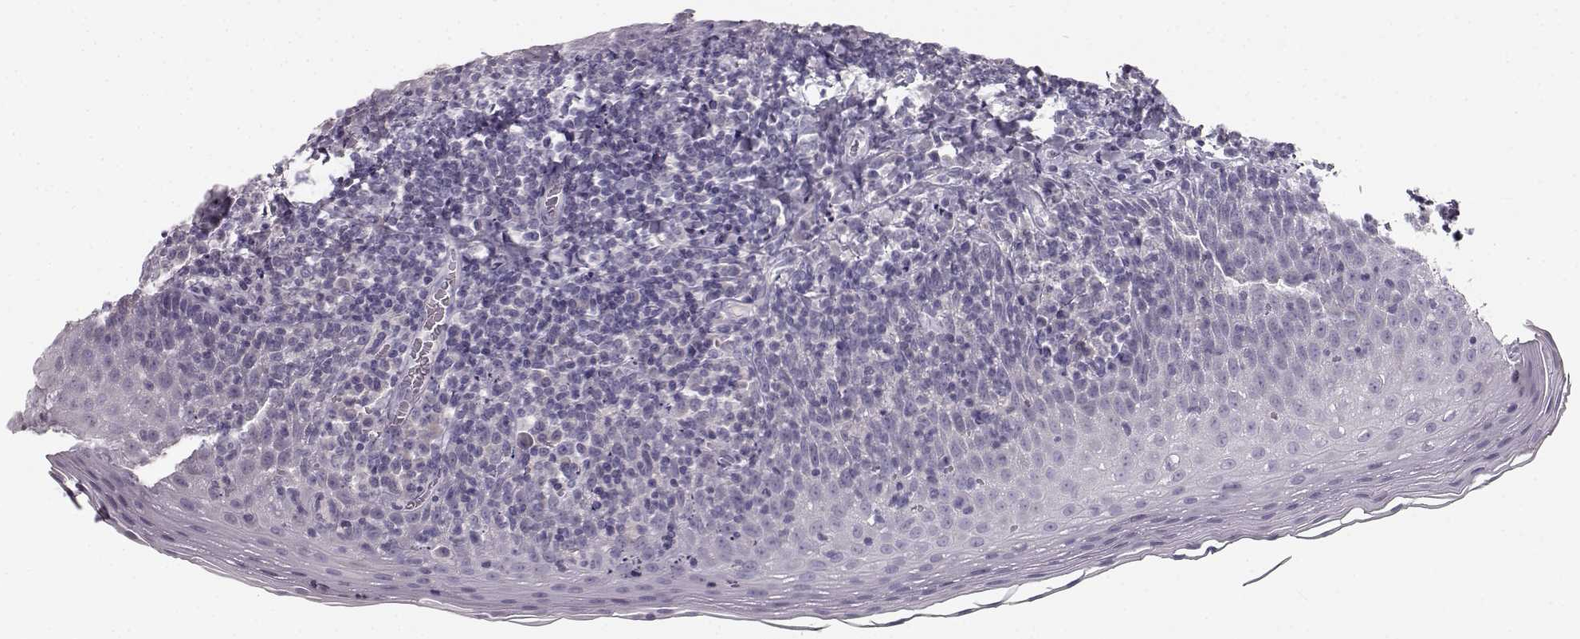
{"staining": {"intensity": "negative", "quantity": "none", "location": "none"}, "tissue": "tonsil", "cell_type": "Germinal center cells", "image_type": "normal", "snomed": [{"axis": "morphology", "description": "Normal tissue, NOS"}, {"axis": "morphology", "description": "Inflammation, NOS"}, {"axis": "topography", "description": "Tonsil"}], "caption": "Image shows no protein positivity in germinal center cells of normal tonsil. (DAB (3,3'-diaminobenzidine) immunohistochemistry (IHC) visualized using brightfield microscopy, high magnification).", "gene": "OIP5", "patient": {"sex": "female", "age": 31}}